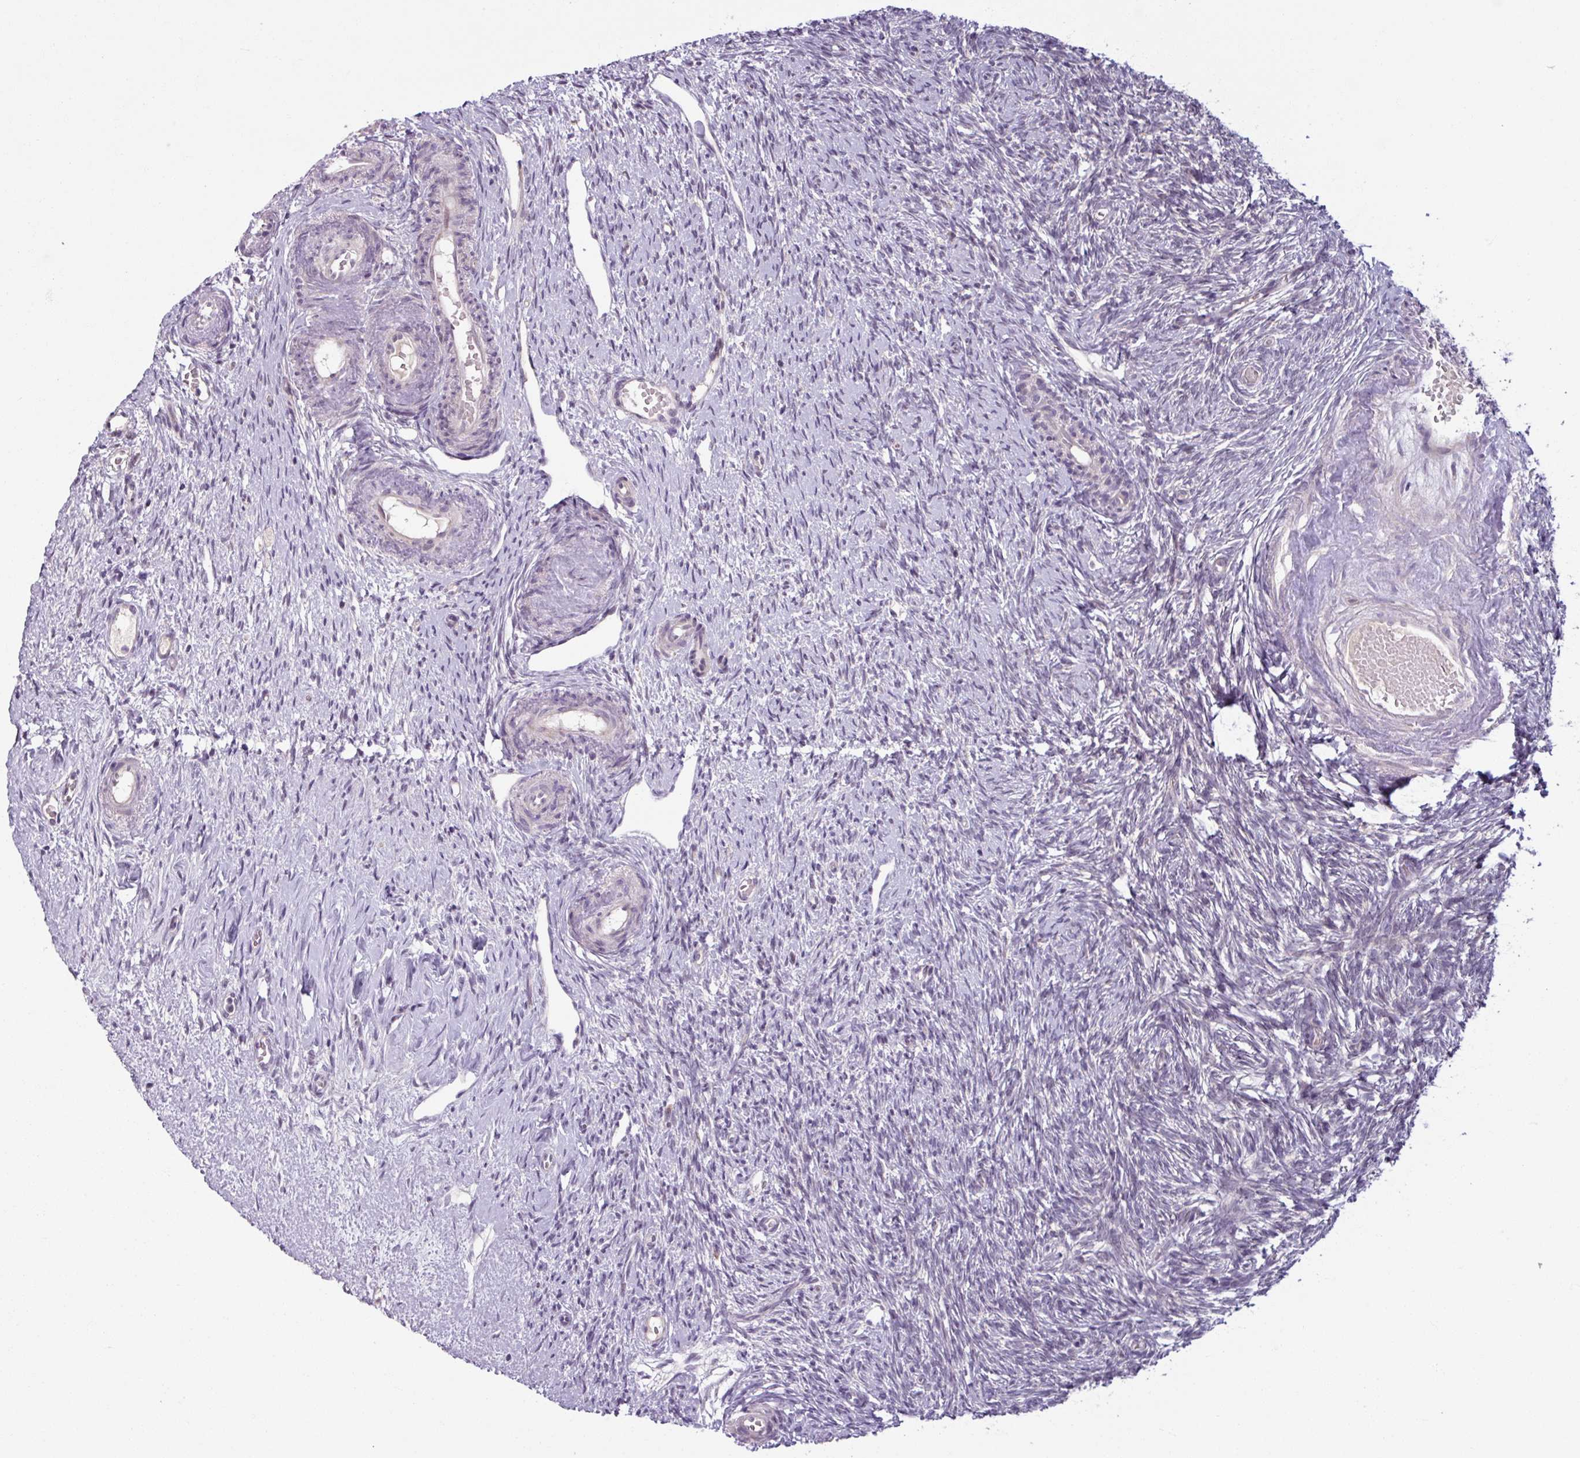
{"staining": {"intensity": "weak", "quantity": ">75%", "location": "nuclear"}, "tissue": "ovary", "cell_type": "Follicle cells", "image_type": "normal", "snomed": [{"axis": "morphology", "description": "Normal tissue, NOS"}, {"axis": "topography", "description": "Ovary"}], "caption": "Brown immunohistochemical staining in normal human ovary shows weak nuclear positivity in approximately >75% of follicle cells. Immunohistochemistry stains the protein in brown and the nuclei are stained blue.", "gene": "OGFOD3", "patient": {"sex": "female", "age": 51}}